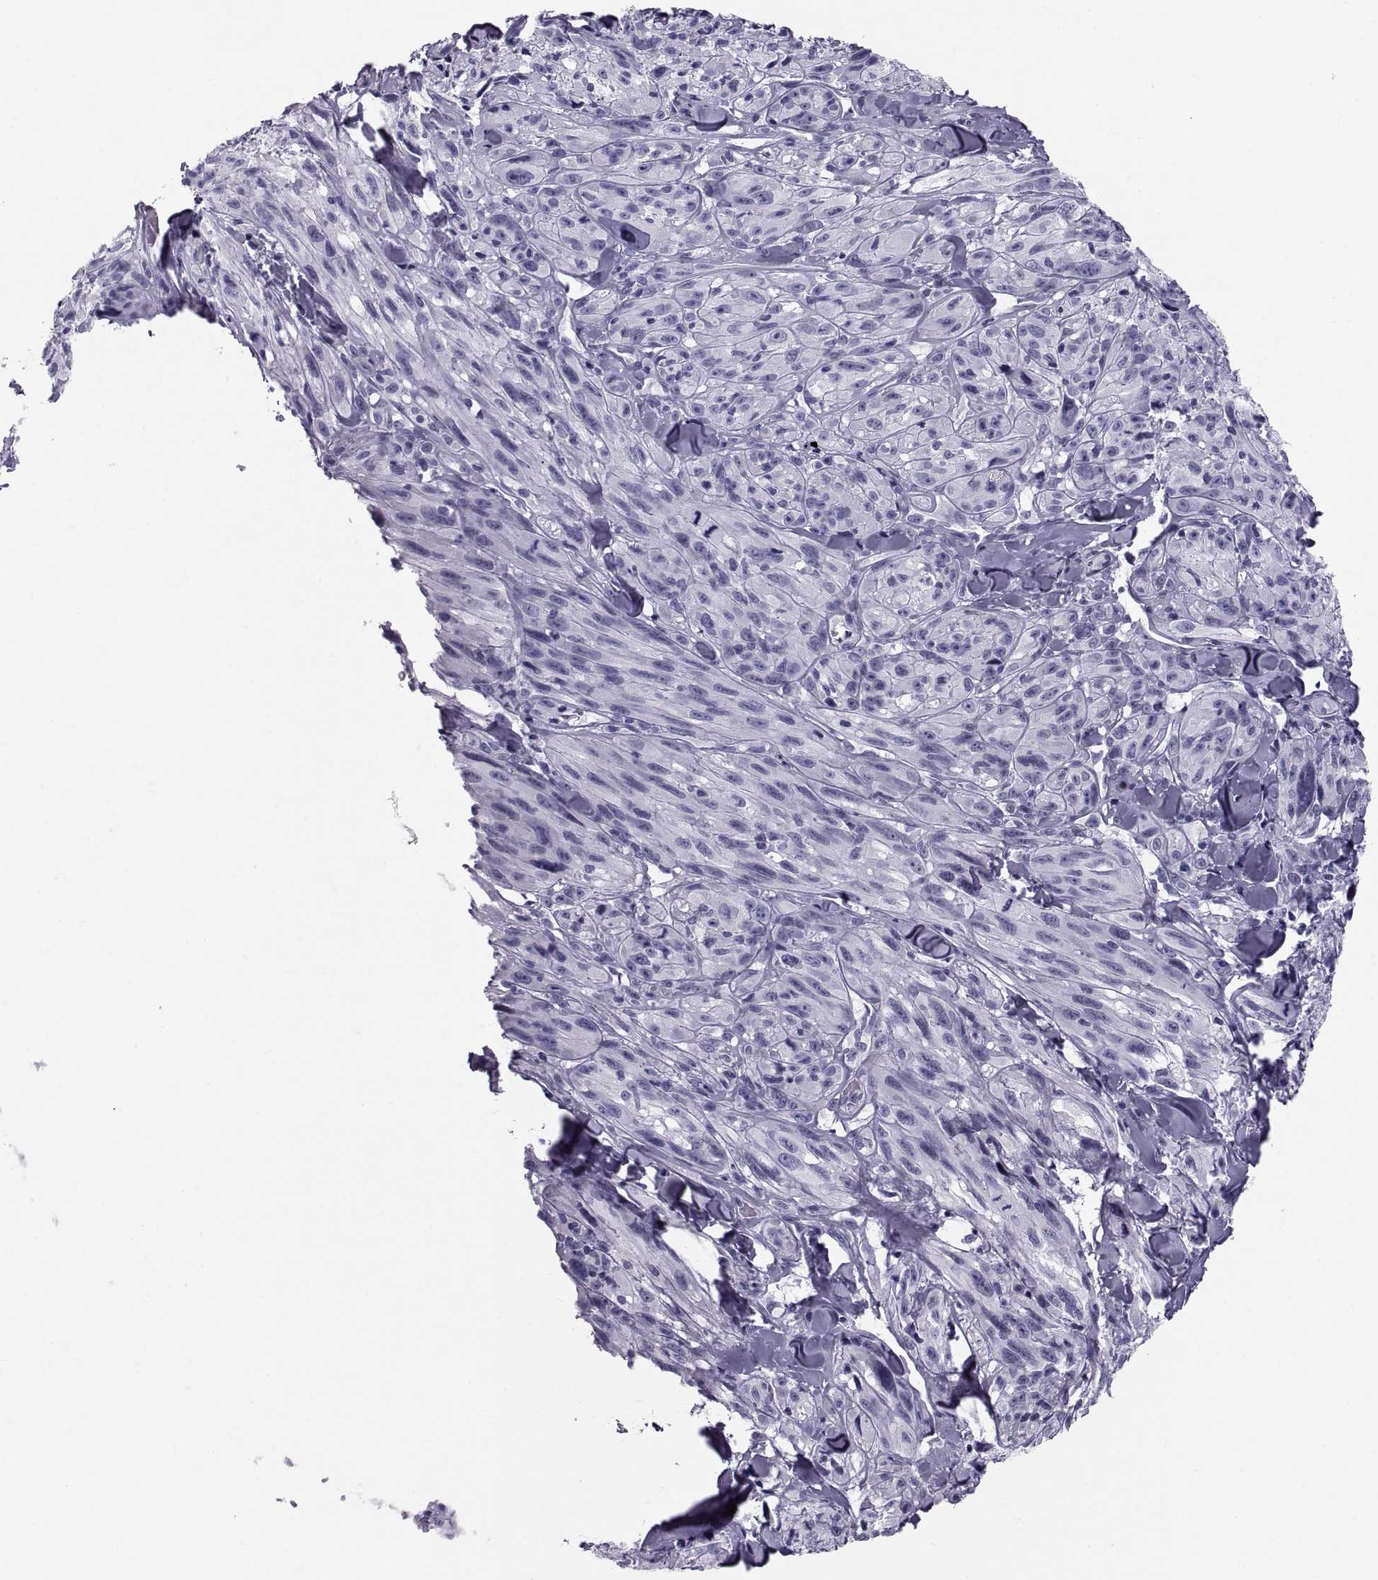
{"staining": {"intensity": "negative", "quantity": "none", "location": "none"}, "tissue": "melanoma", "cell_type": "Tumor cells", "image_type": "cancer", "snomed": [{"axis": "morphology", "description": "Malignant melanoma, NOS"}, {"axis": "topography", "description": "Skin"}], "caption": "Immunohistochemical staining of human melanoma exhibits no significant positivity in tumor cells.", "gene": "CRISP1", "patient": {"sex": "male", "age": 67}}